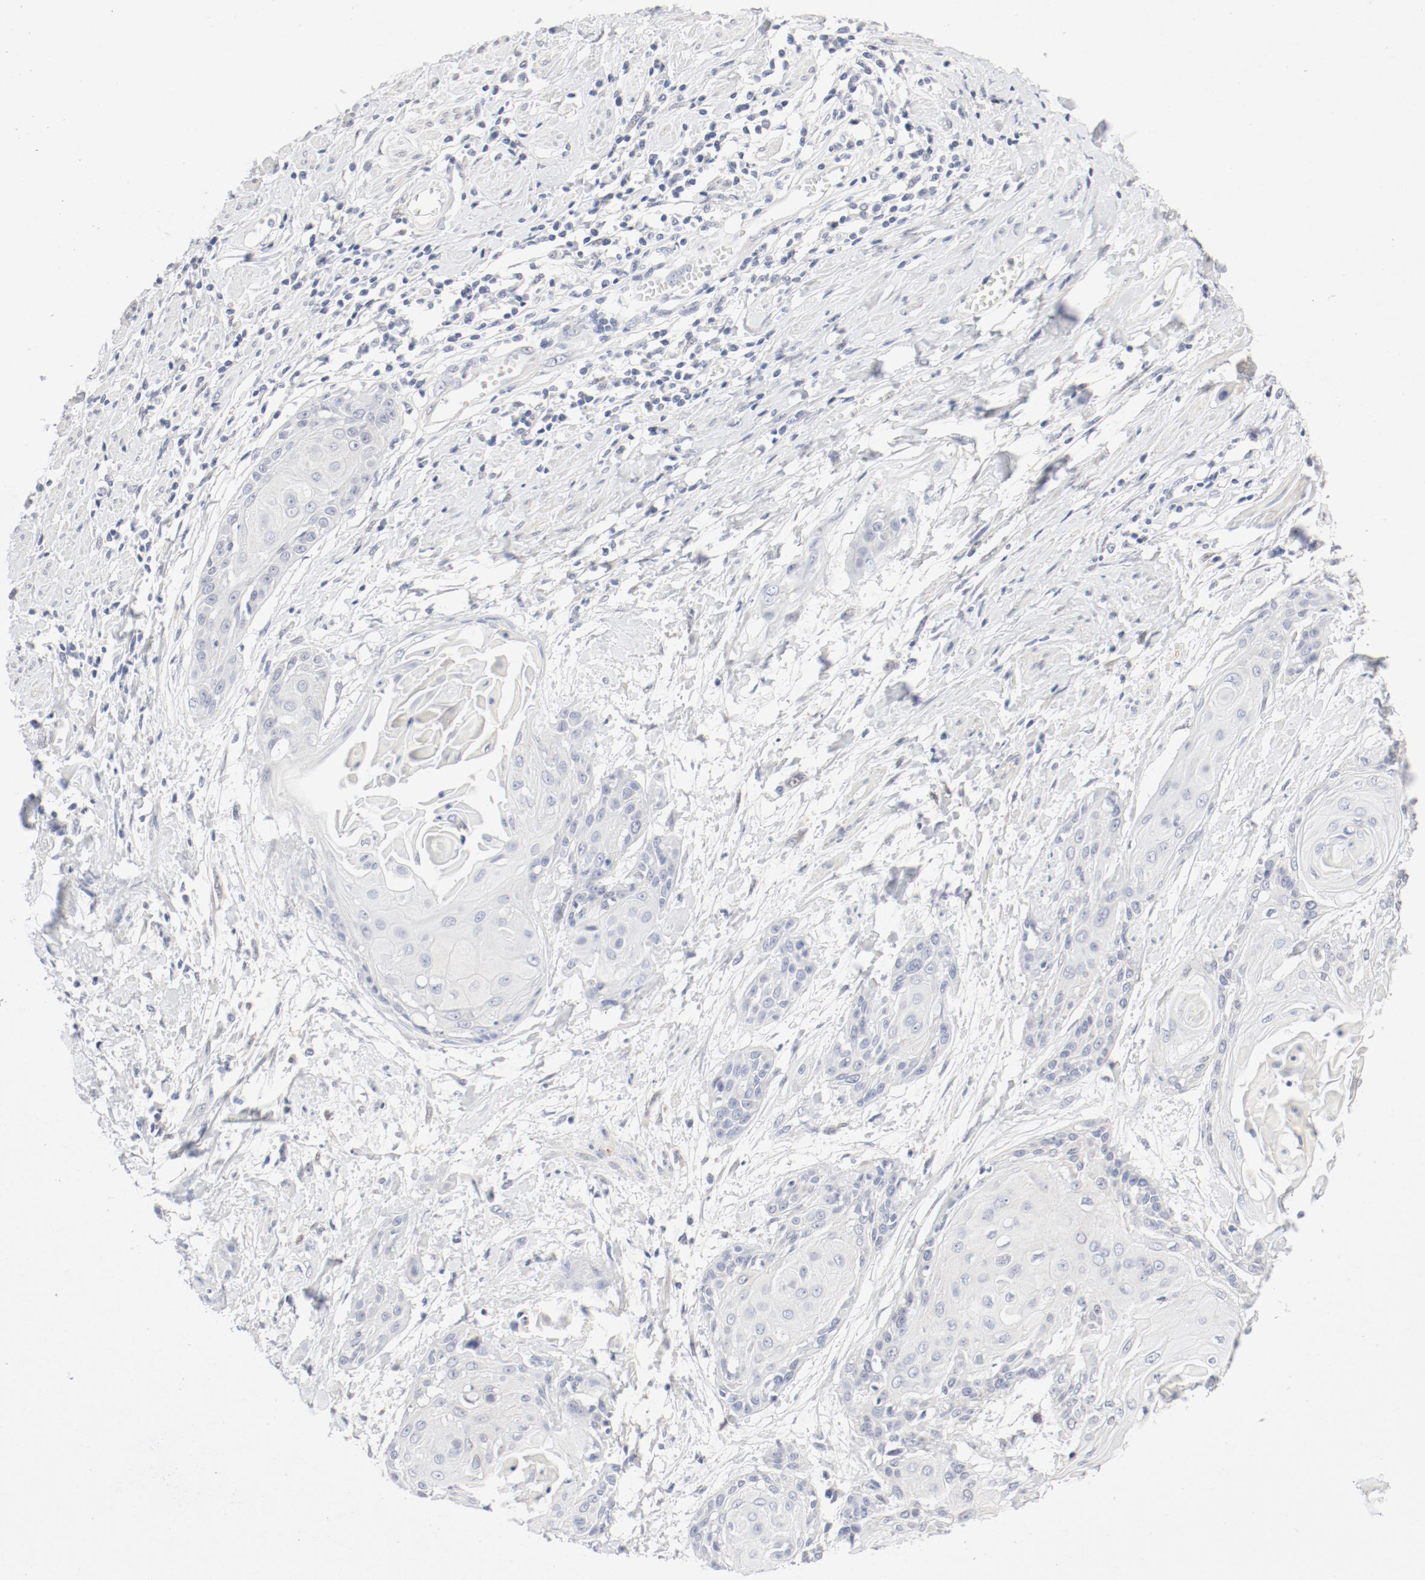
{"staining": {"intensity": "negative", "quantity": "none", "location": "none"}, "tissue": "cervical cancer", "cell_type": "Tumor cells", "image_type": "cancer", "snomed": [{"axis": "morphology", "description": "Squamous cell carcinoma, NOS"}, {"axis": "topography", "description": "Cervix"}], "caption": "Tumor cells are negative for protein expression in human cervical cancer.", "gene": "PGM1", "patient": {"sex": "female", "age": 57}}